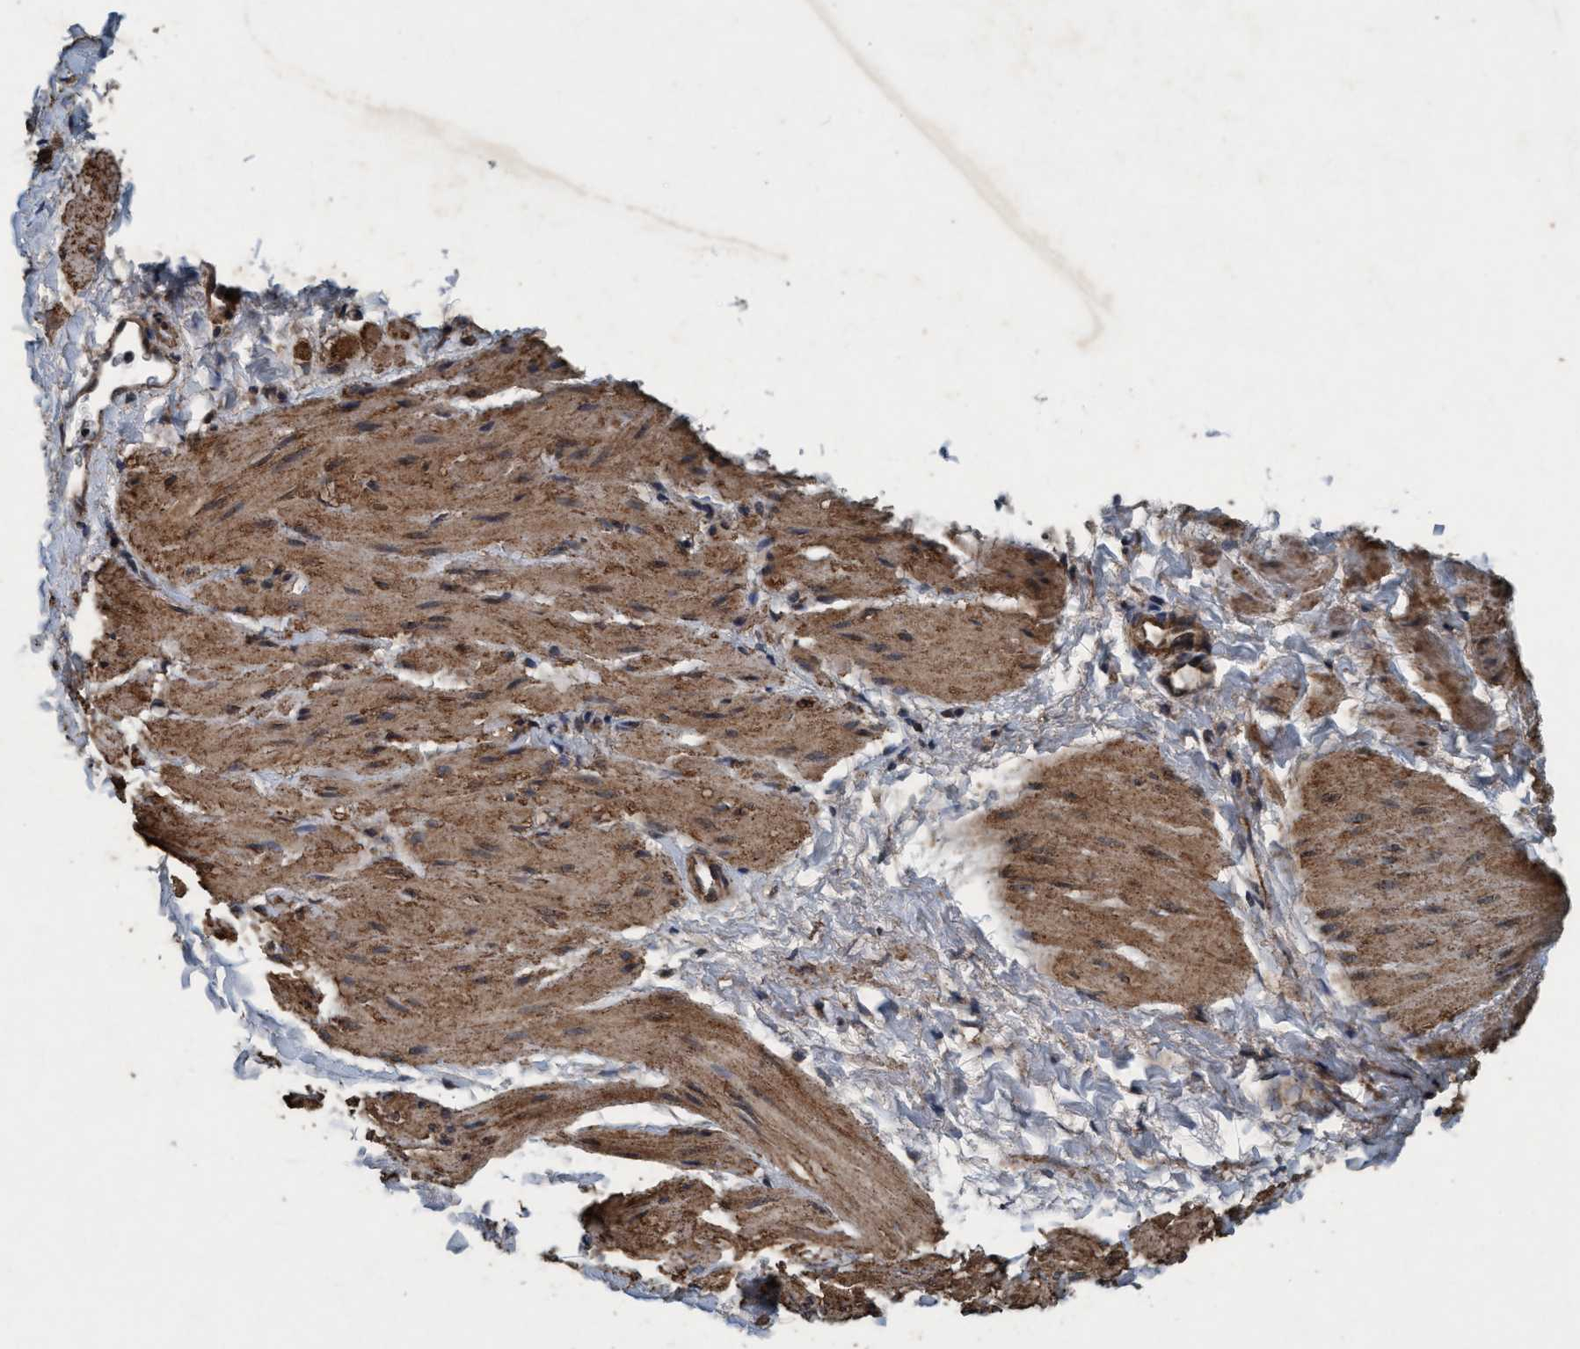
{"staining": {"intensity": "moderate", "quantity": "<25%", "location": "cytoplasmic/membranous"}, "tissue": "smooth muscle", "cell_type": "Smooth muscle cells", "image_type": "normal", "snomed": [{"axis": "morphology", "description": "Normal tissue, NOS"}, {"axis": "topography", "description": "Smooth muscle"}], "caption": "The photomicrograph demonstrates staining of benign smooth muscle, revealing moderate cytoplasmic/membranous protein positivity (brown color) within smooth muscle cells.", "gene": "AKT1S1", "patient": {"sex": "male", "age": 16}}